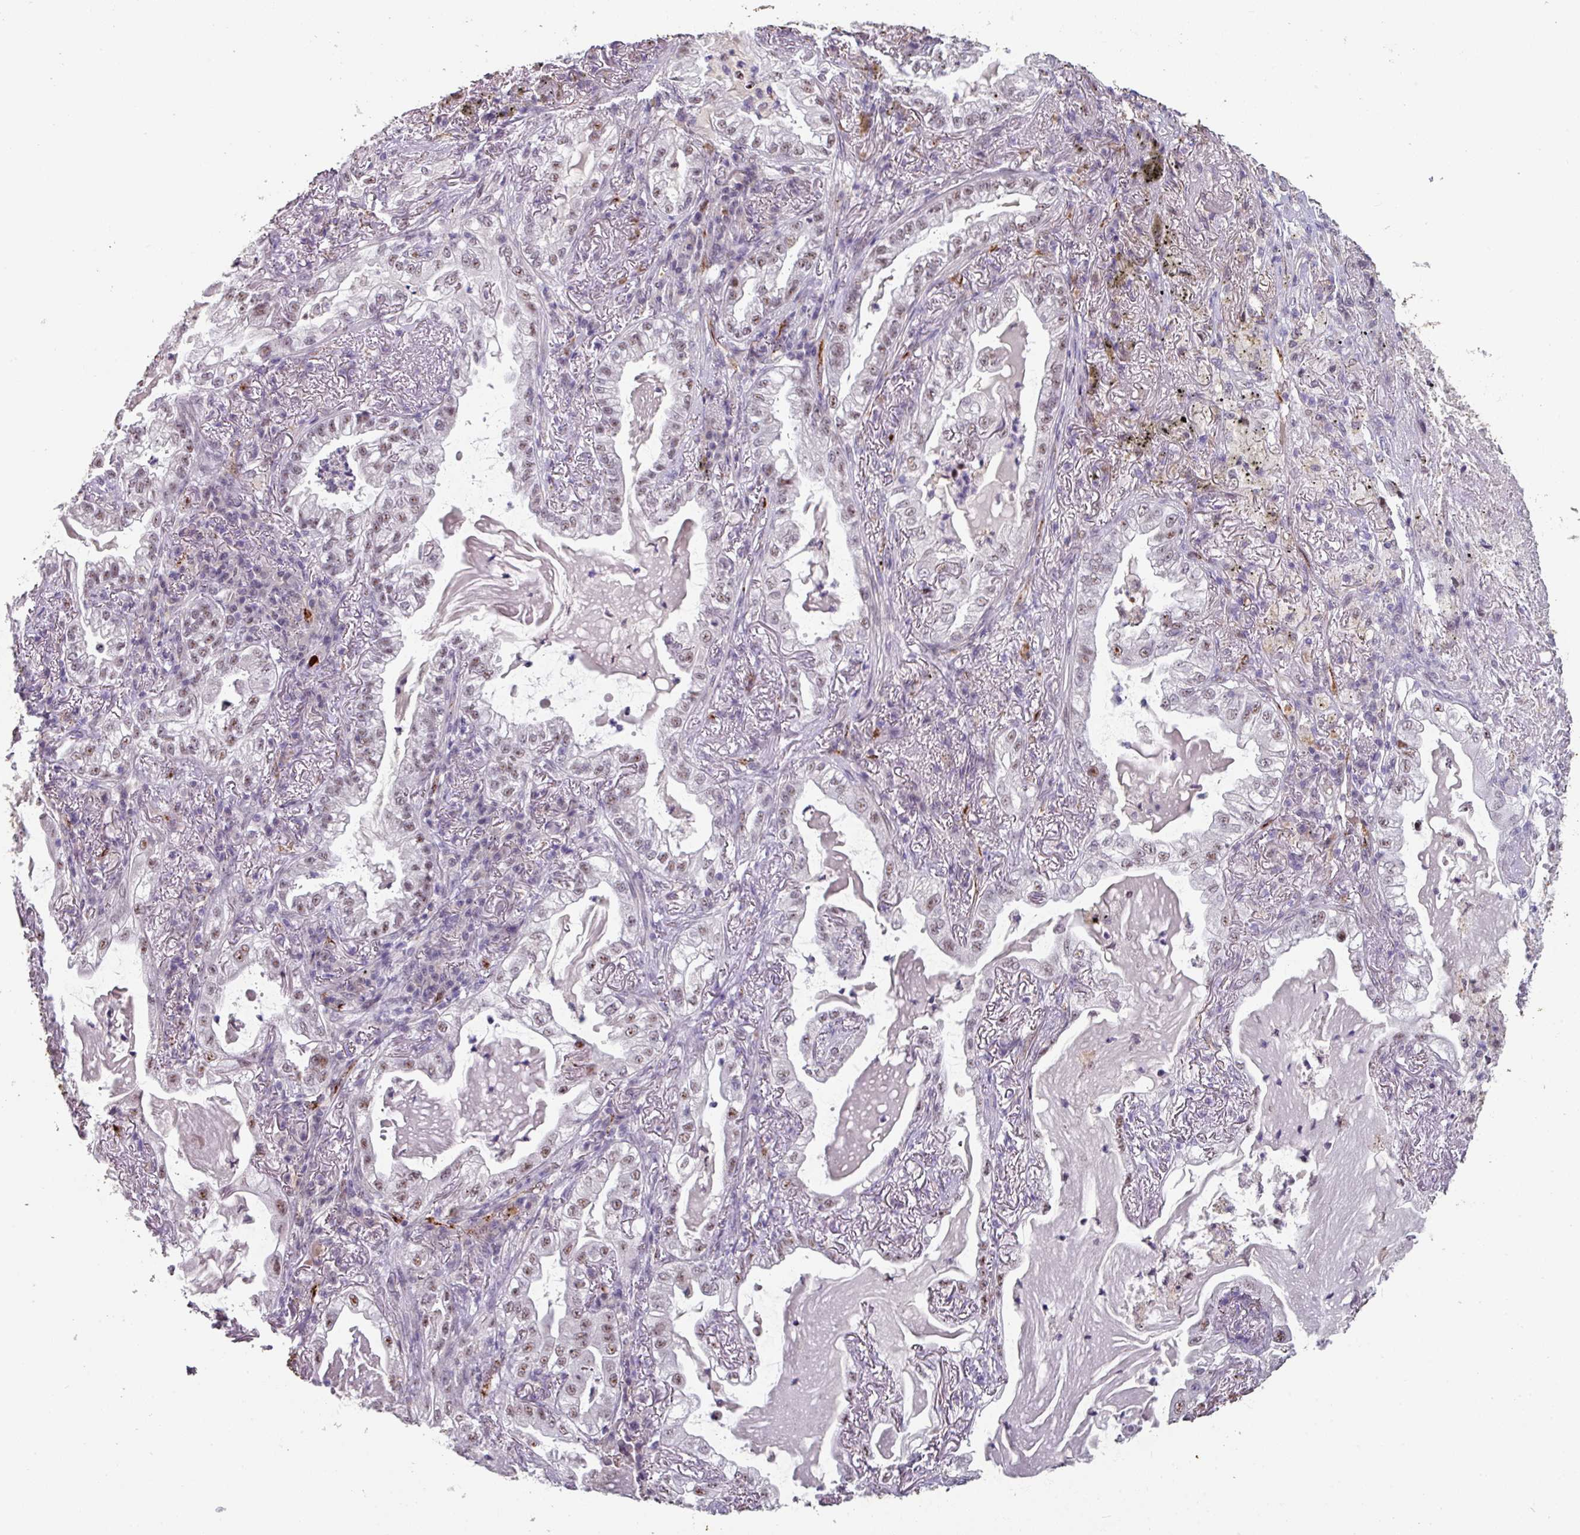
{"staining": {"intensity": "moderate", "quantity": ">75%", "location": "nuclear"}, "tissue": "lung cancer", "cell_type": "Tumor cells", "image_type": "cancer", "snomed": [{"axis": "morphology", "description": "Adenocarcinoma, NOS"}, {"axis": "topography", "description": "Lung"}], "caption": "The histopathology image demonstrates immunohistochemical staining of lung adenocarcinoma. There is moderate nuclear positivity is identified in approximately >75% of tumor cells.", "gene": "SIDT2", "patient": {"sex": "female", "age": 73}}